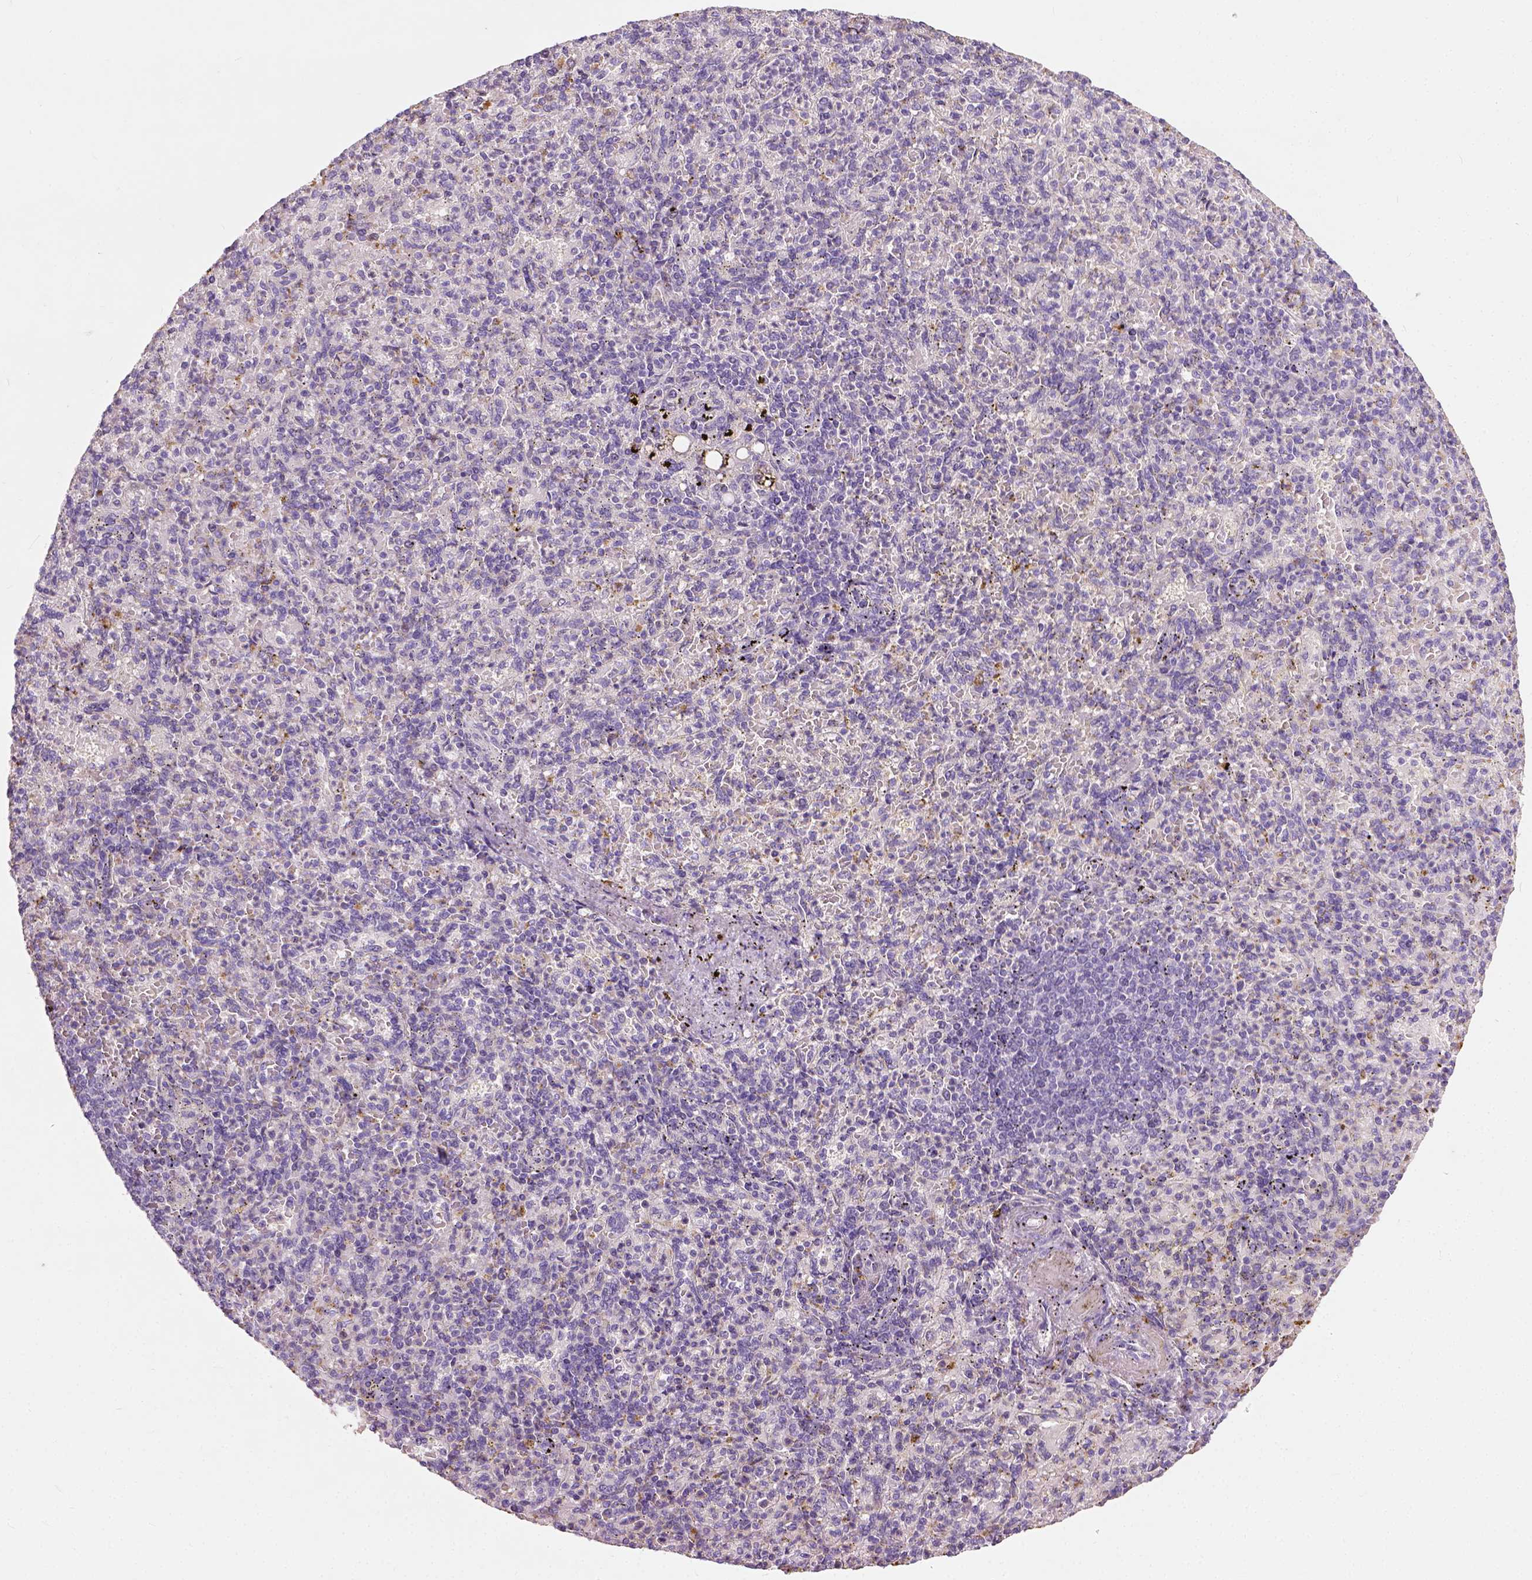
{"staining": {"intensity": "negative", "quantity": "none", "location": "none"}, "tissue": "spleen", "cell_type": "Cells in red pulp", "image_type": "normal", "snomed": [{"axis": "morphology", "description": "Normal tissue, NOS"}, {"axis": "topography", "description": "Spleen"}], "caption": "Spleen stained for a protein using immunohistochemistry demonstrates no staining cells in red pulp.", "gene": "DHCR24", "patient": {"sex": "female", "age": 74}}